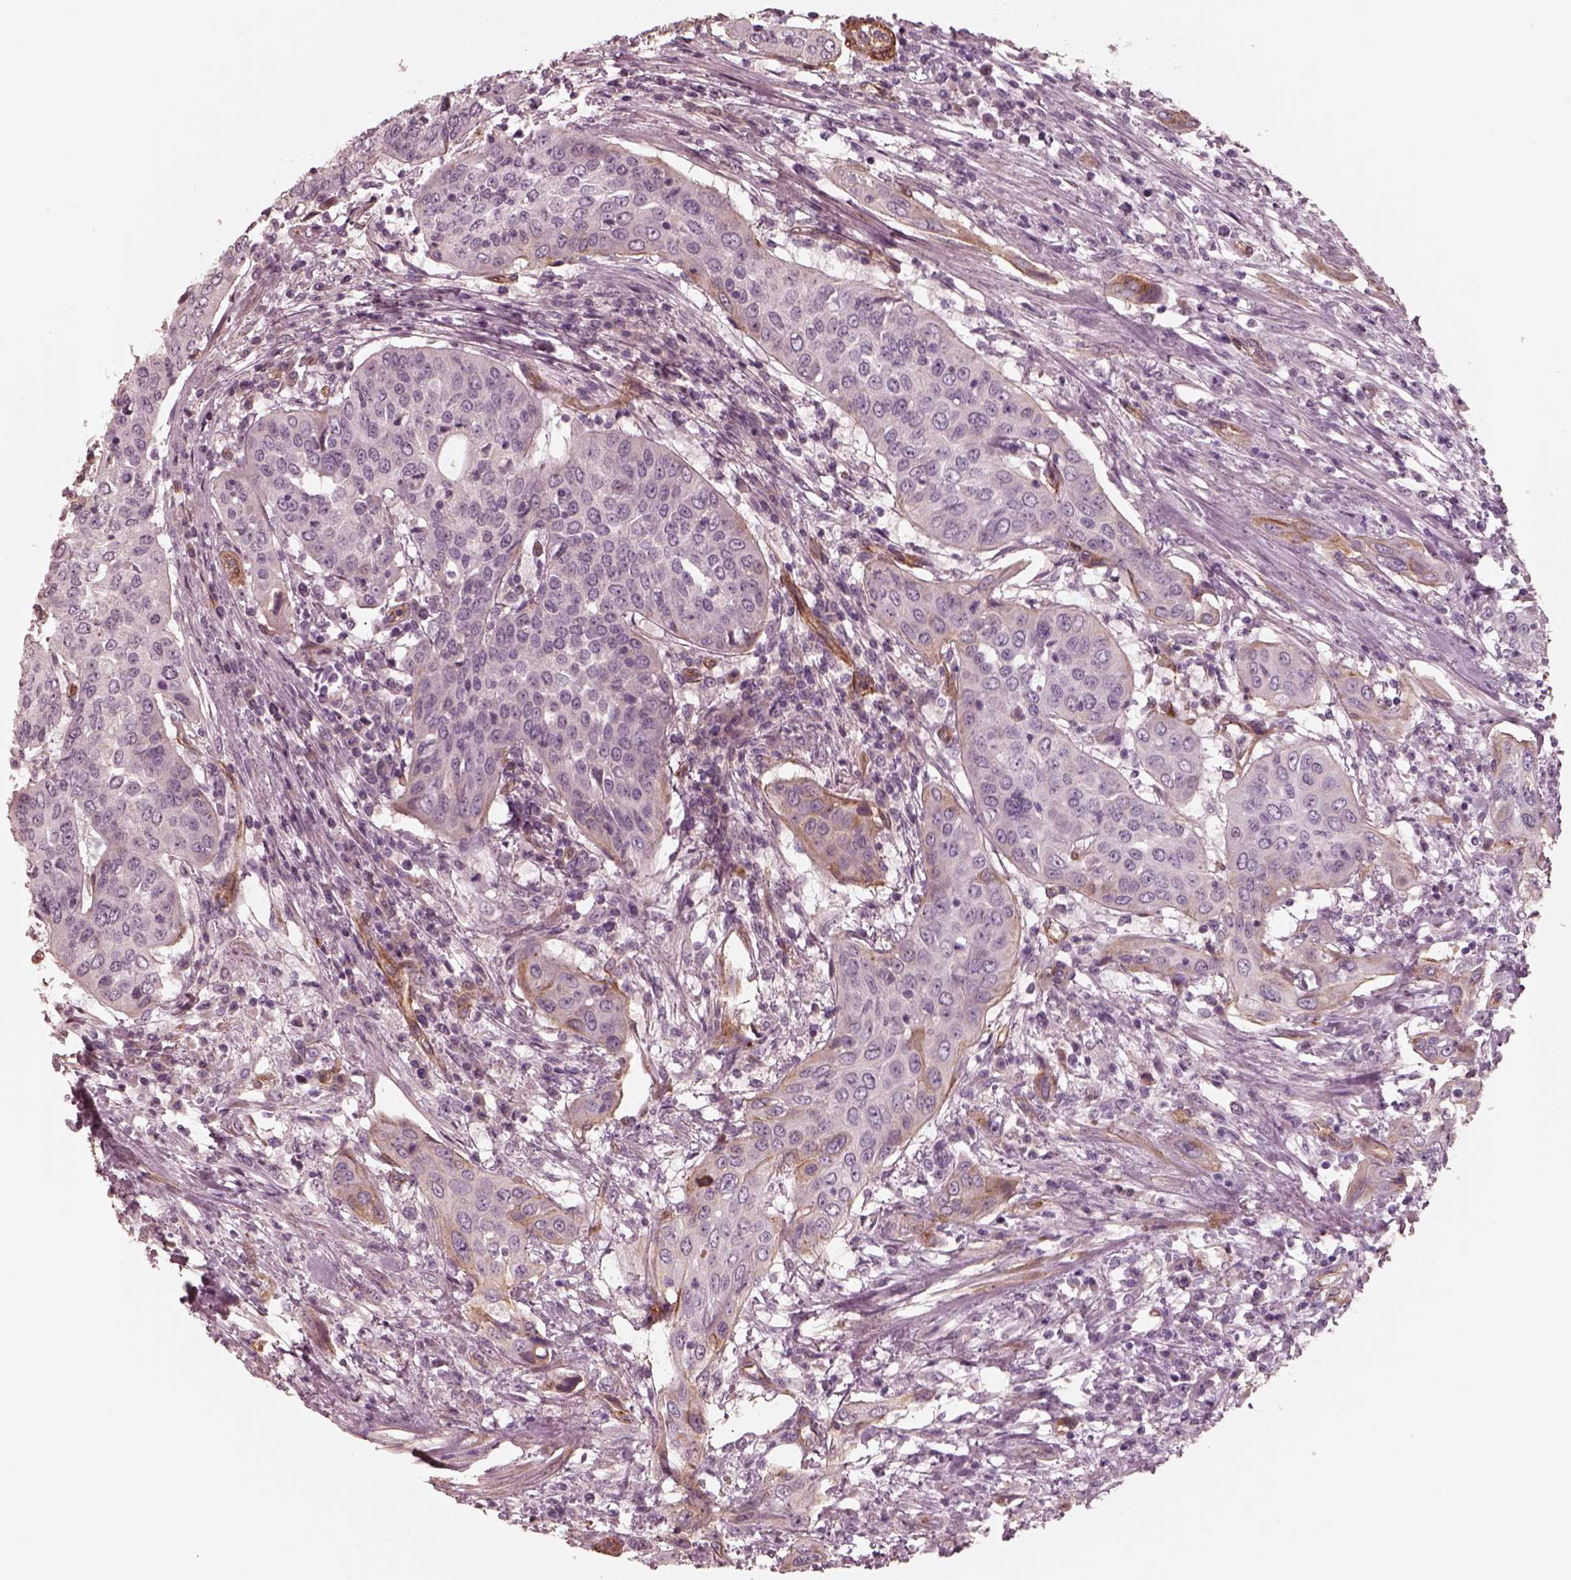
{"staining": {"intensity": "negative", "quantity": "none", "location": "none"}, "tissue": "urothelial cancer", "cell_type": "Tumor cells", "image_type": "cancer", "snomed": [{"axis": "morphology", "description": "Urothelial carcinoma, High grade"}, {"axis": "topography", "description": "Urinary bladder"}], "caption": "High-grade urothelial carcinoma stained for a protein using immunohistochemistry shows no staining tumor cells.", "gene": "CRYM", "patient": {"sex": "male", "age": 82}}